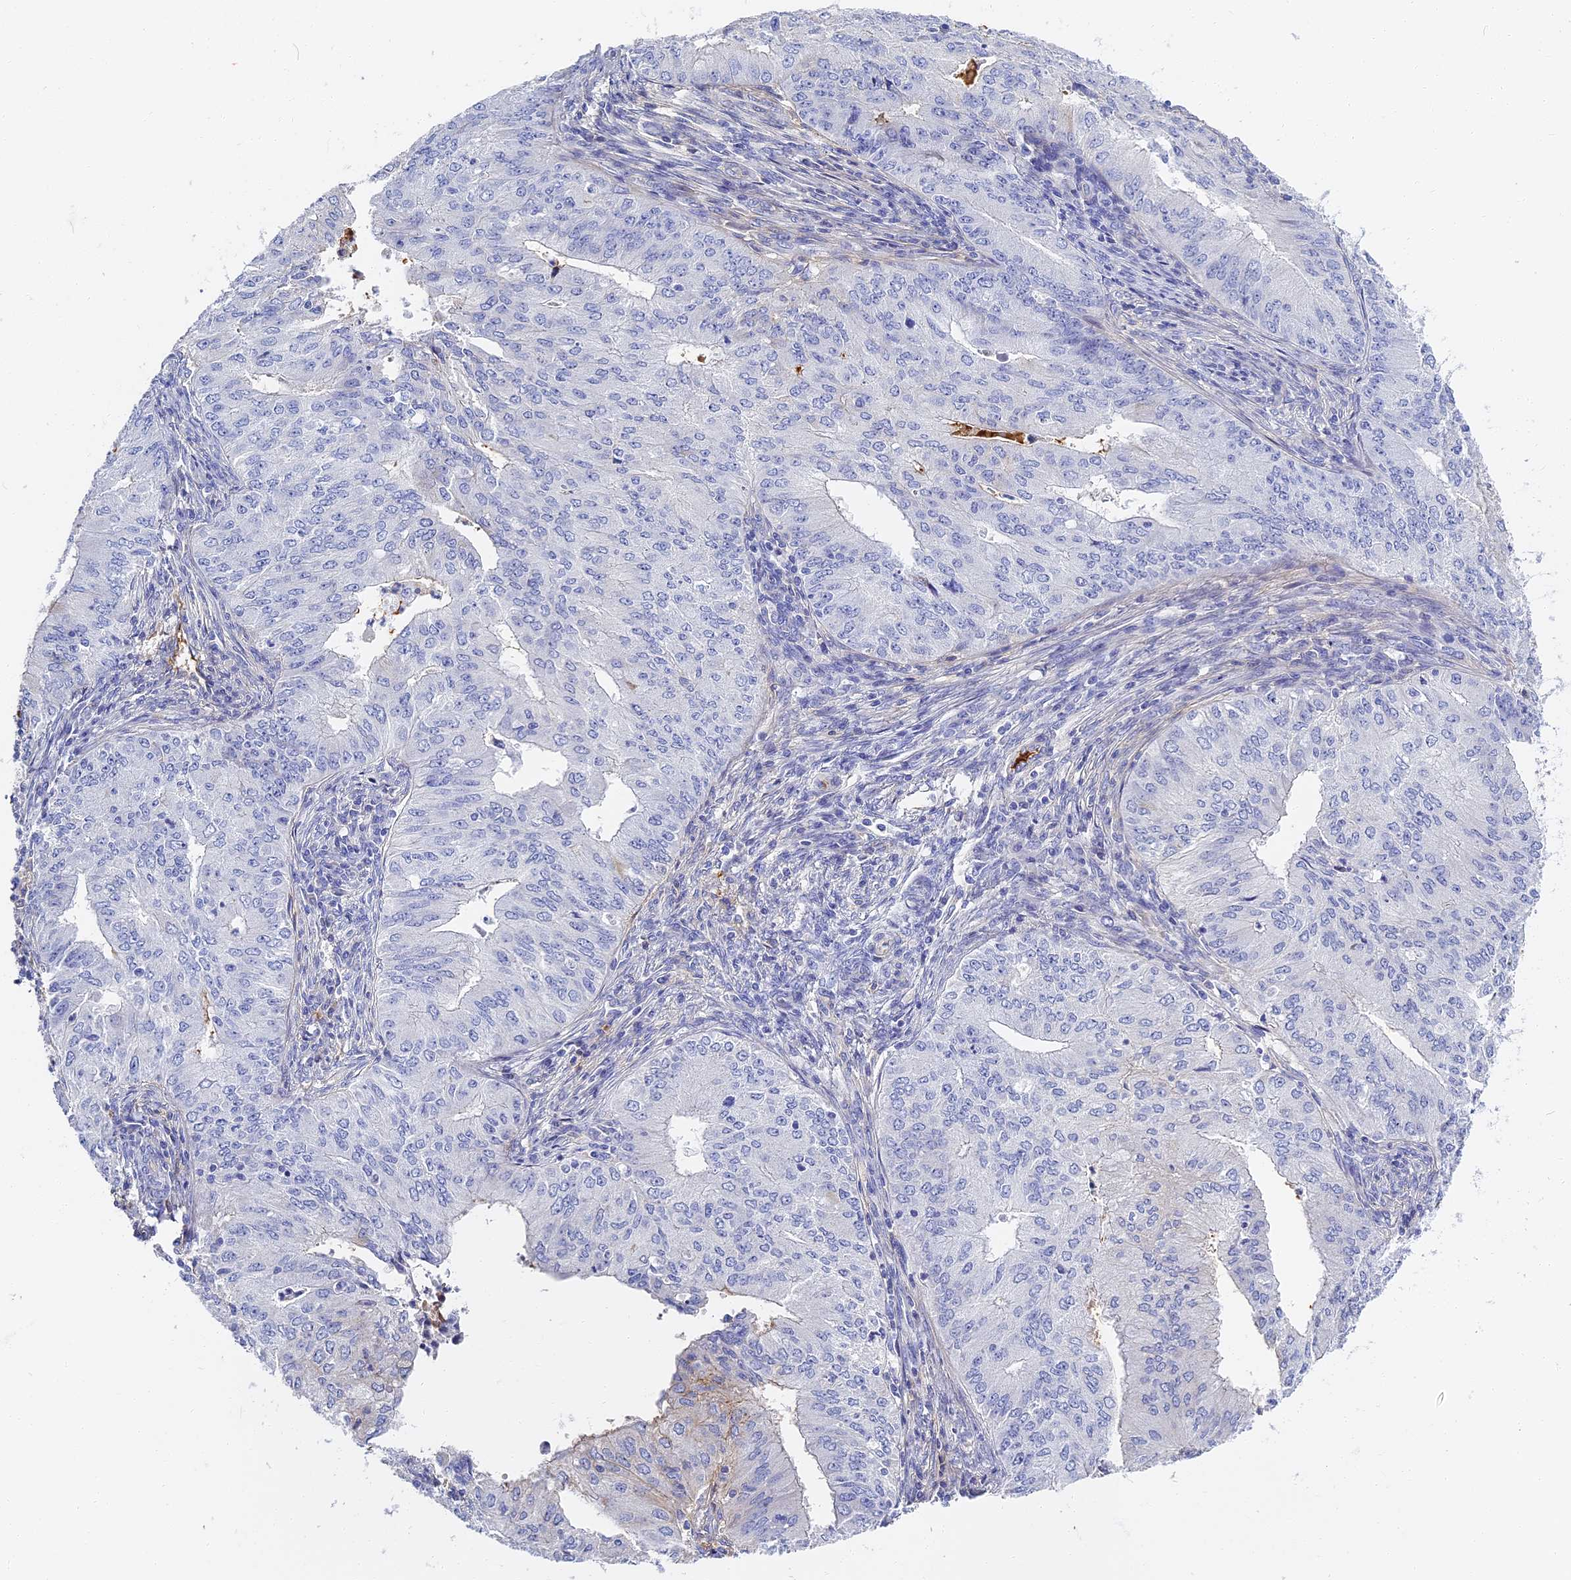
{"staining": {"intensity": "negative", "quantity": "none", "location": "none"}, "tissue": "endometrial cancer", "cell_type": "Tumor cells", "image_type": "cancer", "snomed": [{"axis": "morphology", "description": "Adenocarcinoma, NOS"}, {"axis": "topography", "description": "Endometrium"}], "caption": "Endometrial cancer (adenocarcinoma) was stained to show a protein in brown. There is no significant expression in tumor cells.", "gene": "ITIH1", "patient": {"sex": "female", "age": 50}}